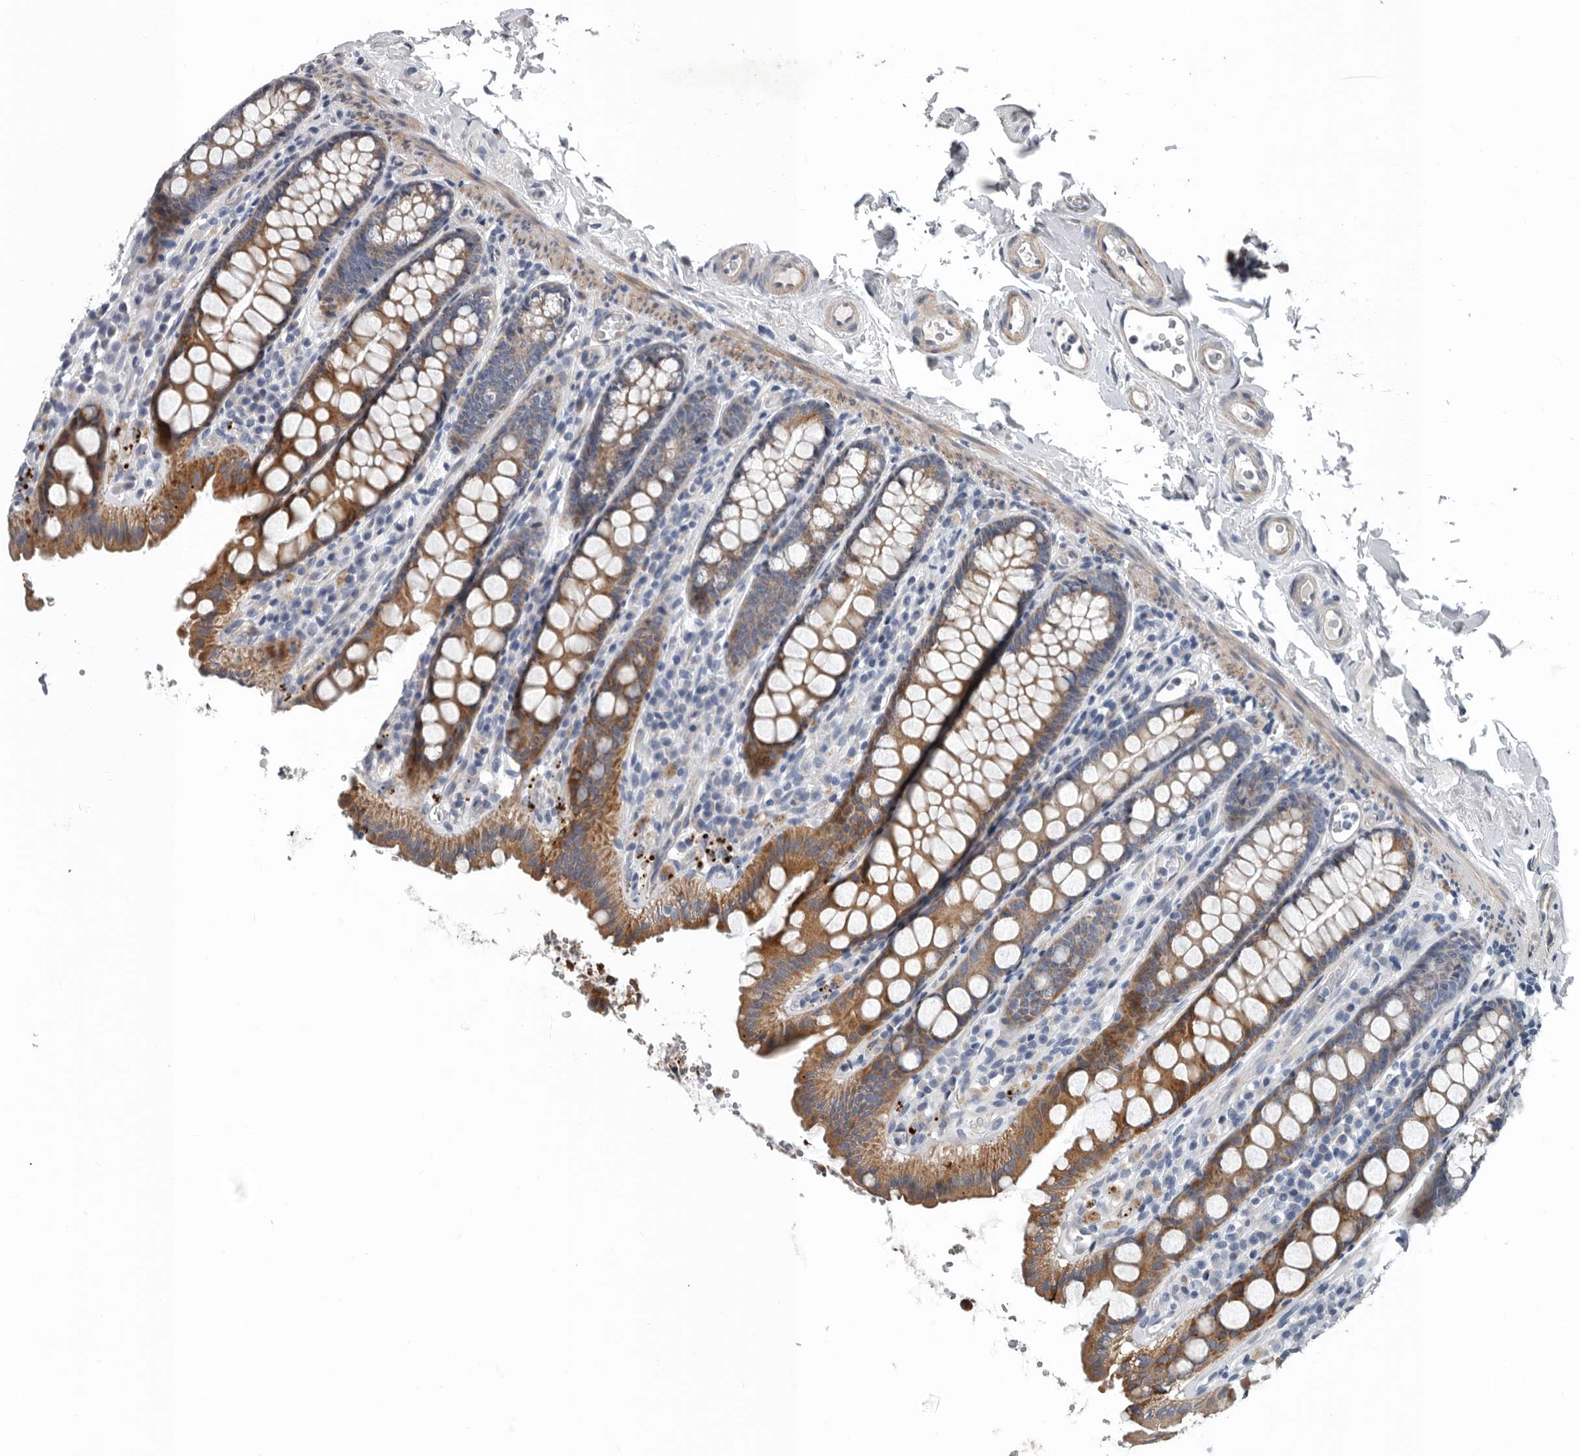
{"staining": {"intensity": "negative", "quantity": "none", "location": "none"}, "tissue": "colon", "cell_type": "Endothelial cells", "image_type": "normal", "snomed": [{"axis": "morphology", "description": "Normal tissue, NOS"}, {"axis": "topography", "description": "Colon"}, {"axis": "topography", "description": "Peripheral nerve tissue"}], "caption": "DAB immunohistochemical staining of unremarkable colon reveals no significant expression in endothelial cells.", "gene": "DPY19L4", "patient": {"sex": "female", "age": 61}}